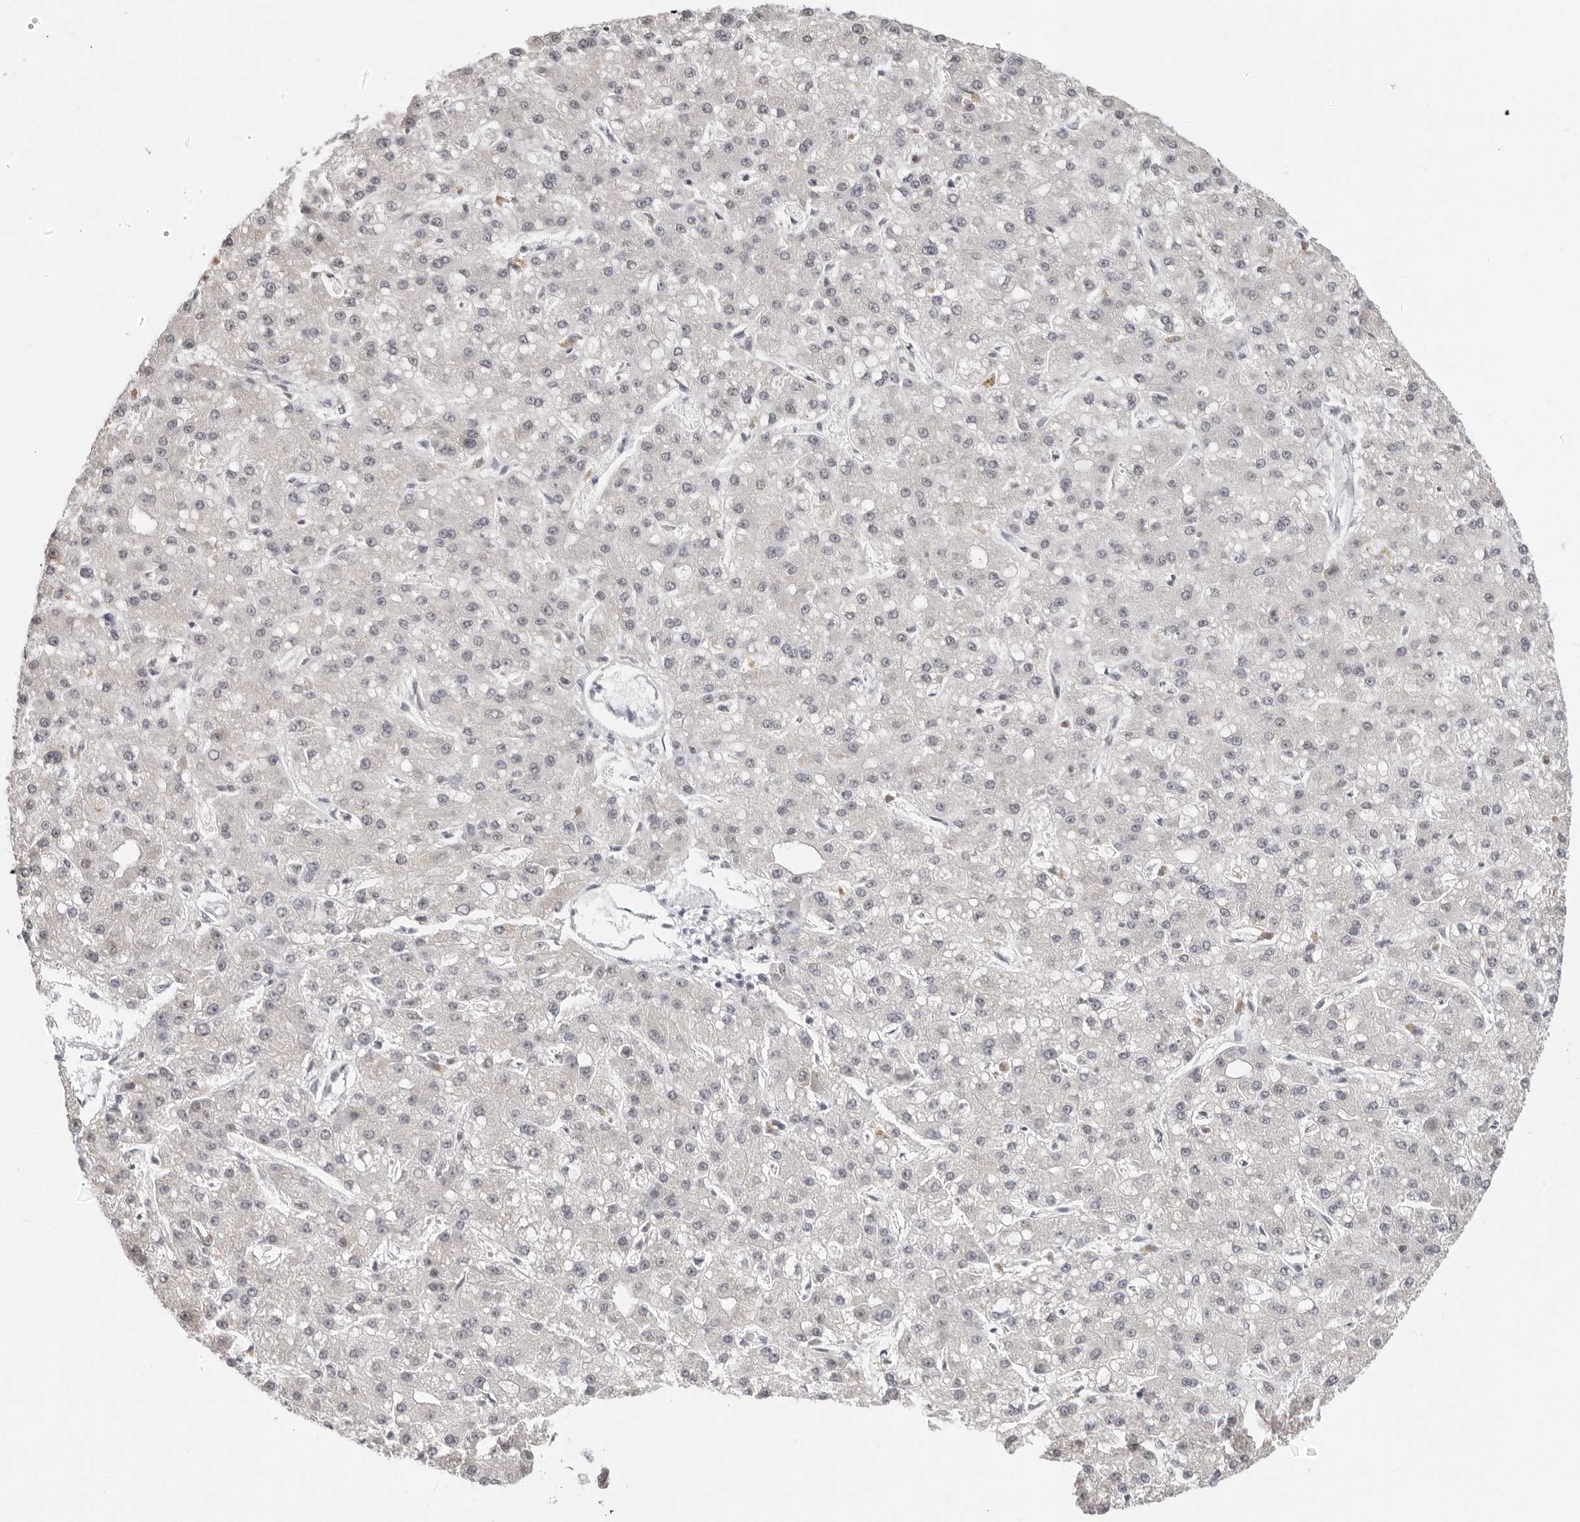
{"staining": {"intensity": "negative", "quantity": "none", "location": "none"}, "tissue": "liver cancer", "cell_type": "Tumor cells", "image_type": "cancer", "snomed": [{"axis": "morphology", "description": "Carcinoma, Hepatocellular, NOS"}, {"axis": "topography", "description": "Liver"}], "caption": "High power microscopy micrograph of an IHC image of liver cancer (hepatocellular carcinoma), revealing no significant expression in tumor cells. (Stains: DAB immunohistochemistry (IHC) with hematoxylin counter stain, Microscopy: brightfield microscopy at high magnification).", "gene": "MSH6", "patient": {"sex": "male", "age": 67}}